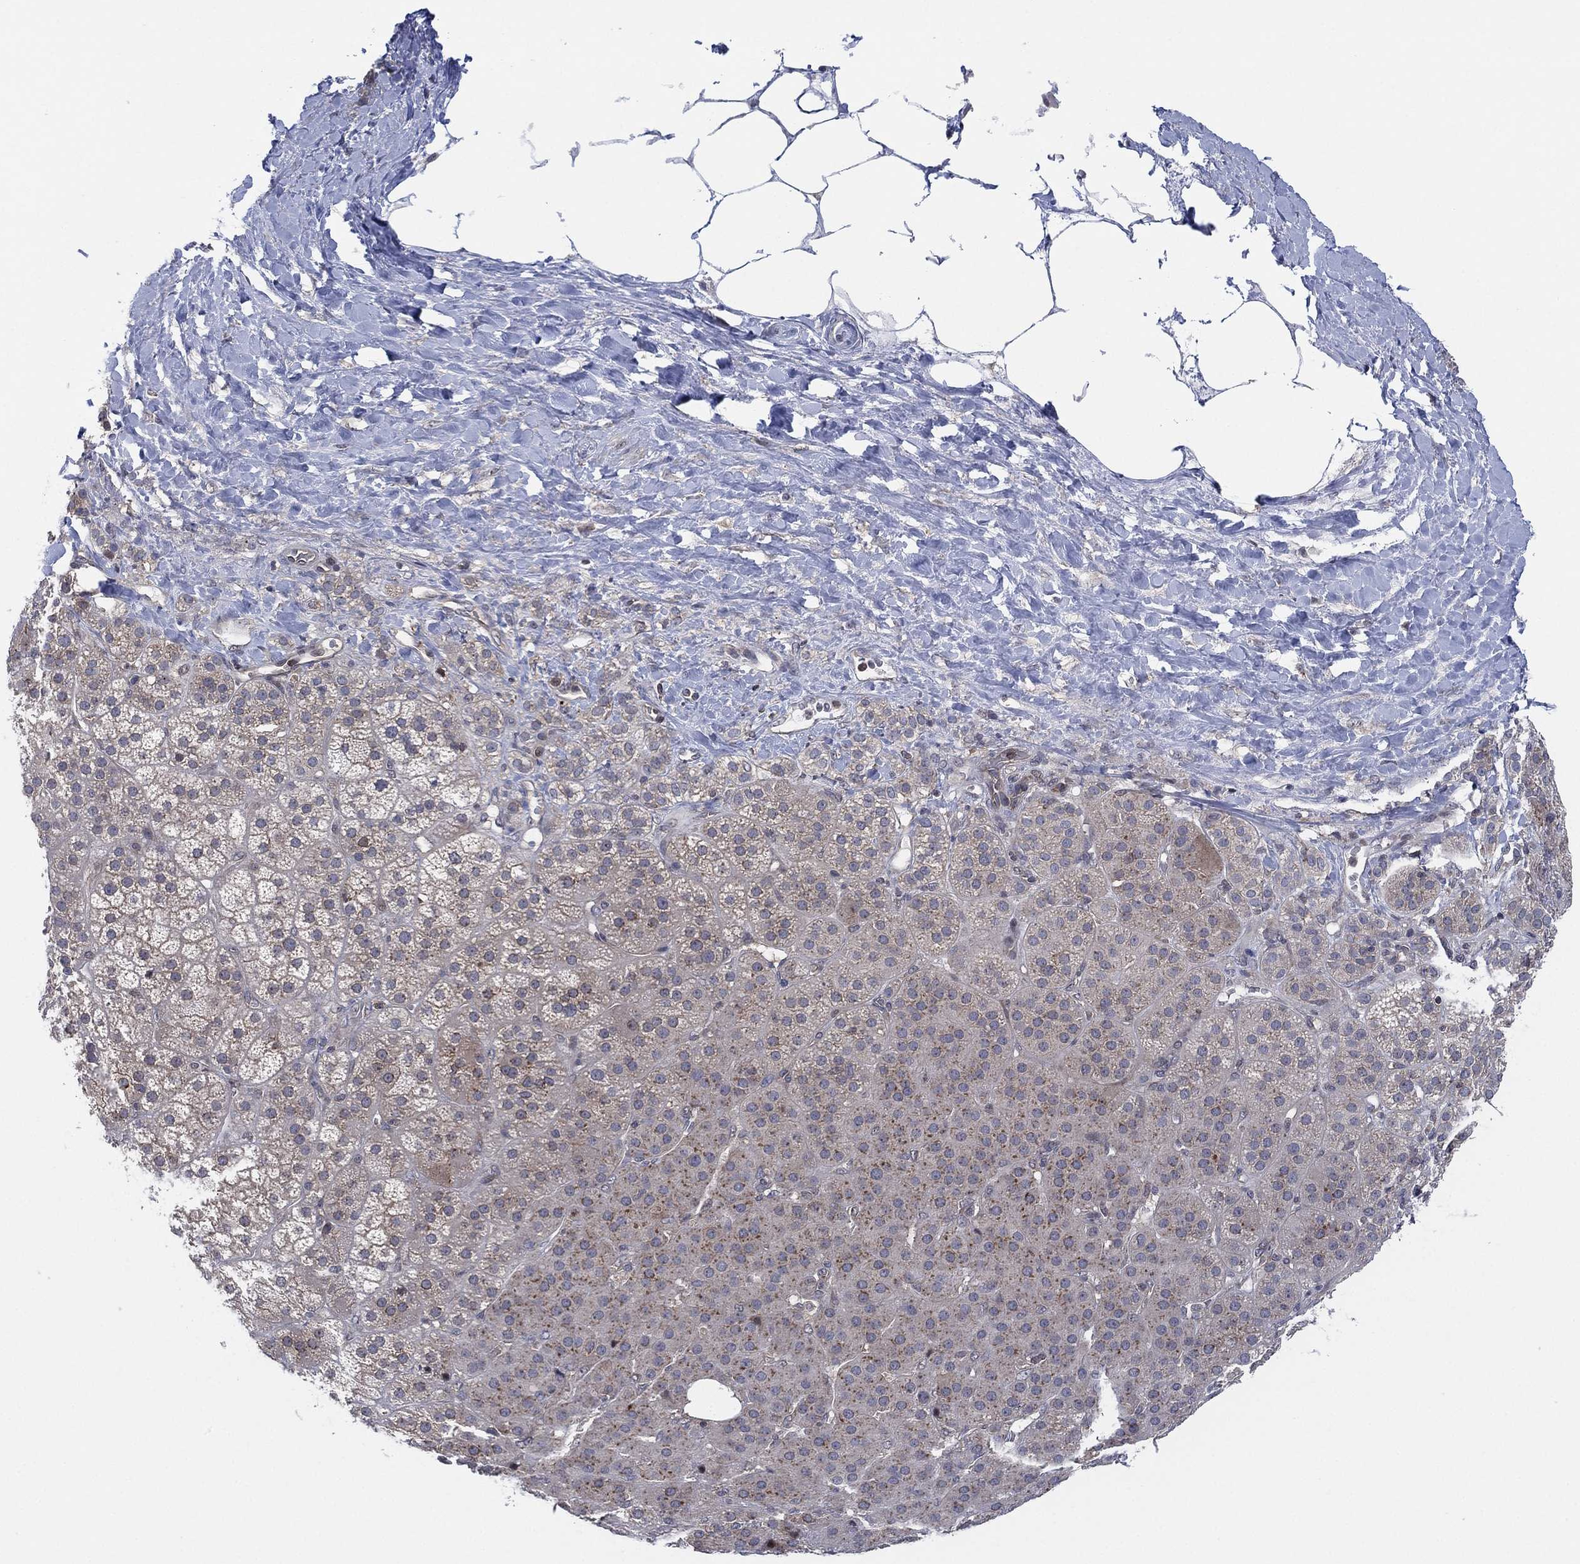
{"staining": {"intensity": "weak", "quantity": "<25%", "location": "cytoplasmic/membranous"}, "tissue": "adrenal gland", "cell_type": "Glandular cells", "image_type": "normal", "snomed": [{"axis": "morphology", "description": "Normal tissue, NOS"}, {"axis": "topography", "description": "Adrenal gland"}], "caption": "Adrenal gland stained for a protein using immunohistochemistry displays no positivity glandular cells.", "gene": "TMCO1", "patient": {"sex": "male", "age": 57}}